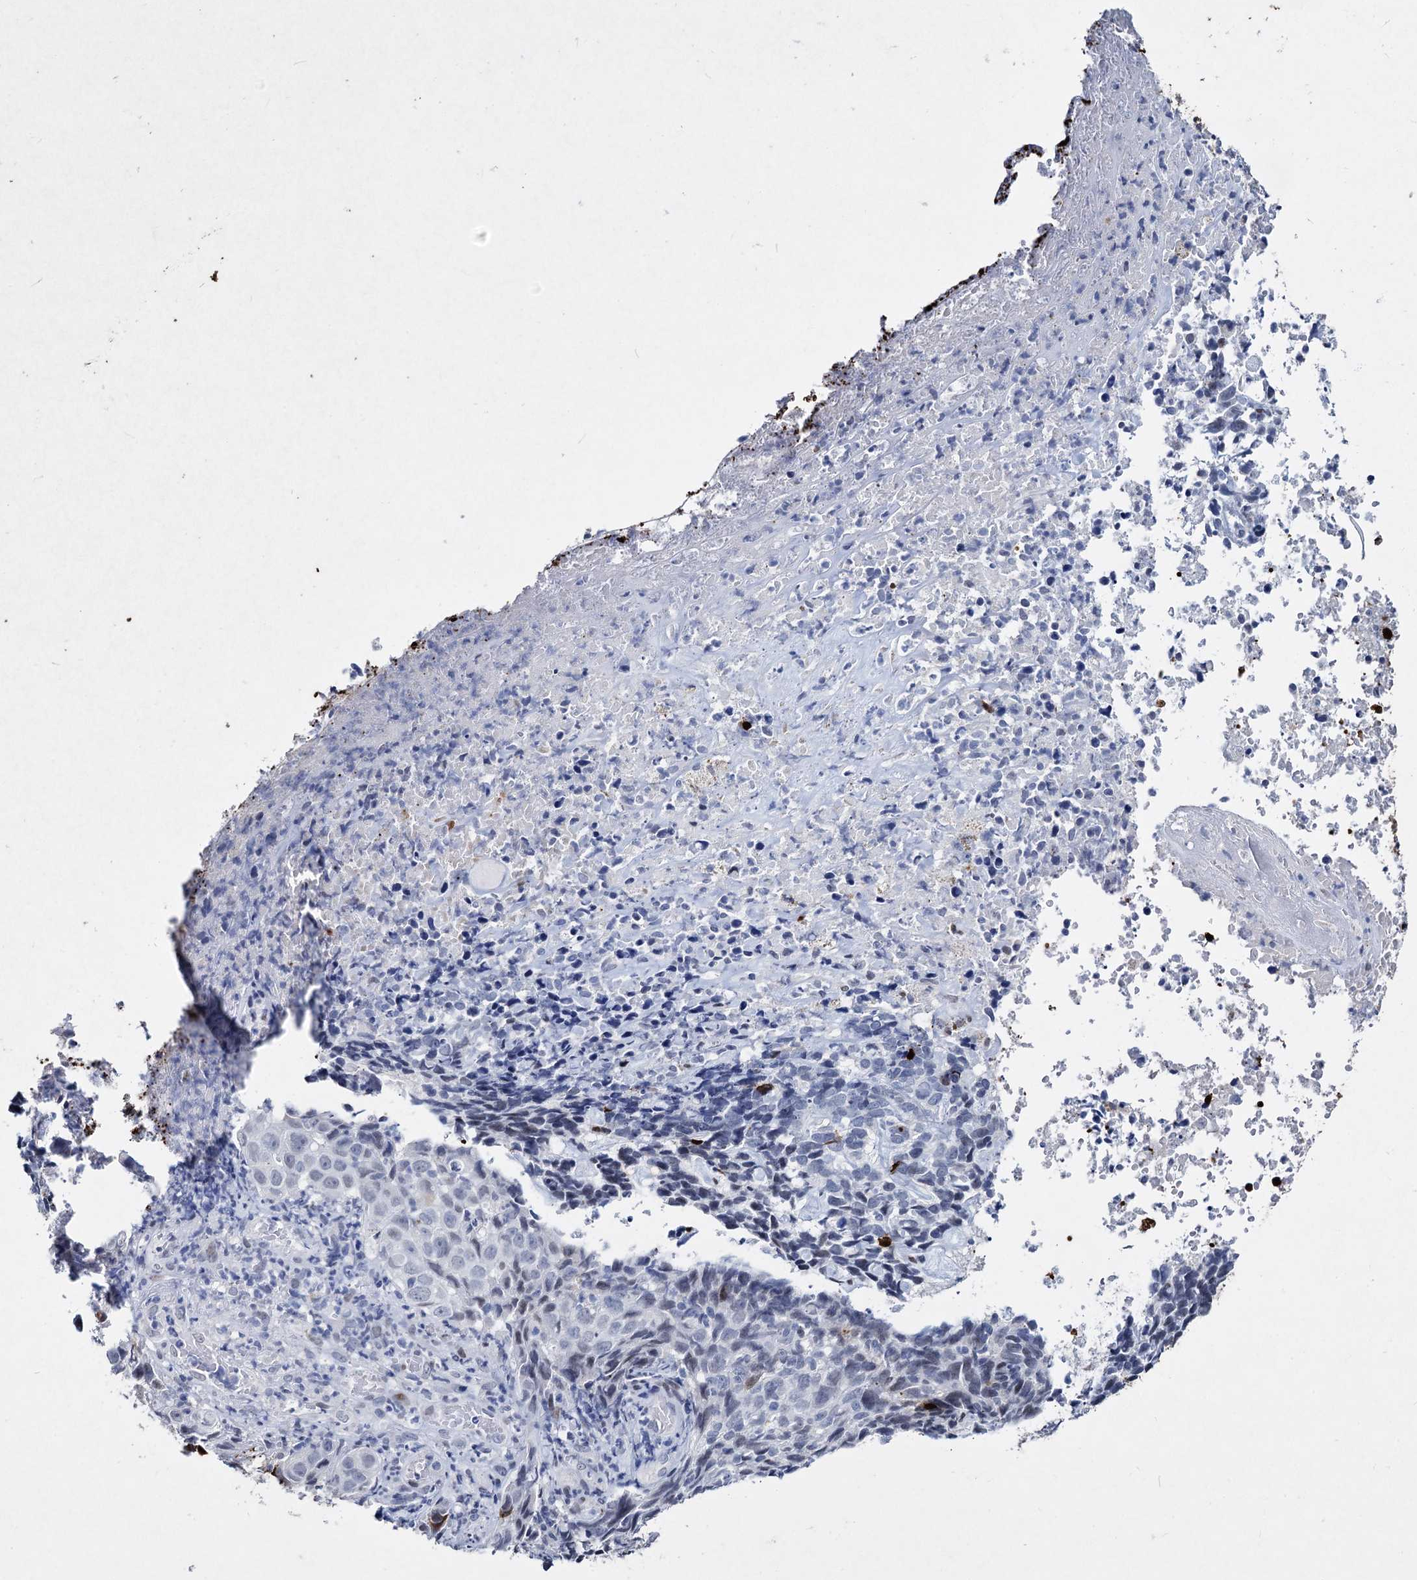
{"staining": {"intensity": "negative", "quantity": "none", "location": "none"}, "tissue": "skin cancer", "cell_type": "Tumor cells", "image_type": "cancer", "snomed": [{"axis": "morphology", "description": "Basal cell carcinoma"}, {"axis": "topography", "description": "Skin"}], "caption": "An immunohistochemistry photomicrograph of skin cancer (basal cell carcinoma) is shown. There is no staining in tumor cells of skin cancer (basal cell carcinoma). The staining was performed using DAB (3,3'-diaminobenzidine) to visualize the protein expression in brown, while the nuclei were stained in blue with hematoxylin (Magnification: 20x).", "gene": "MAGEA4", "patient": {"sex": "female", "age": 84}}